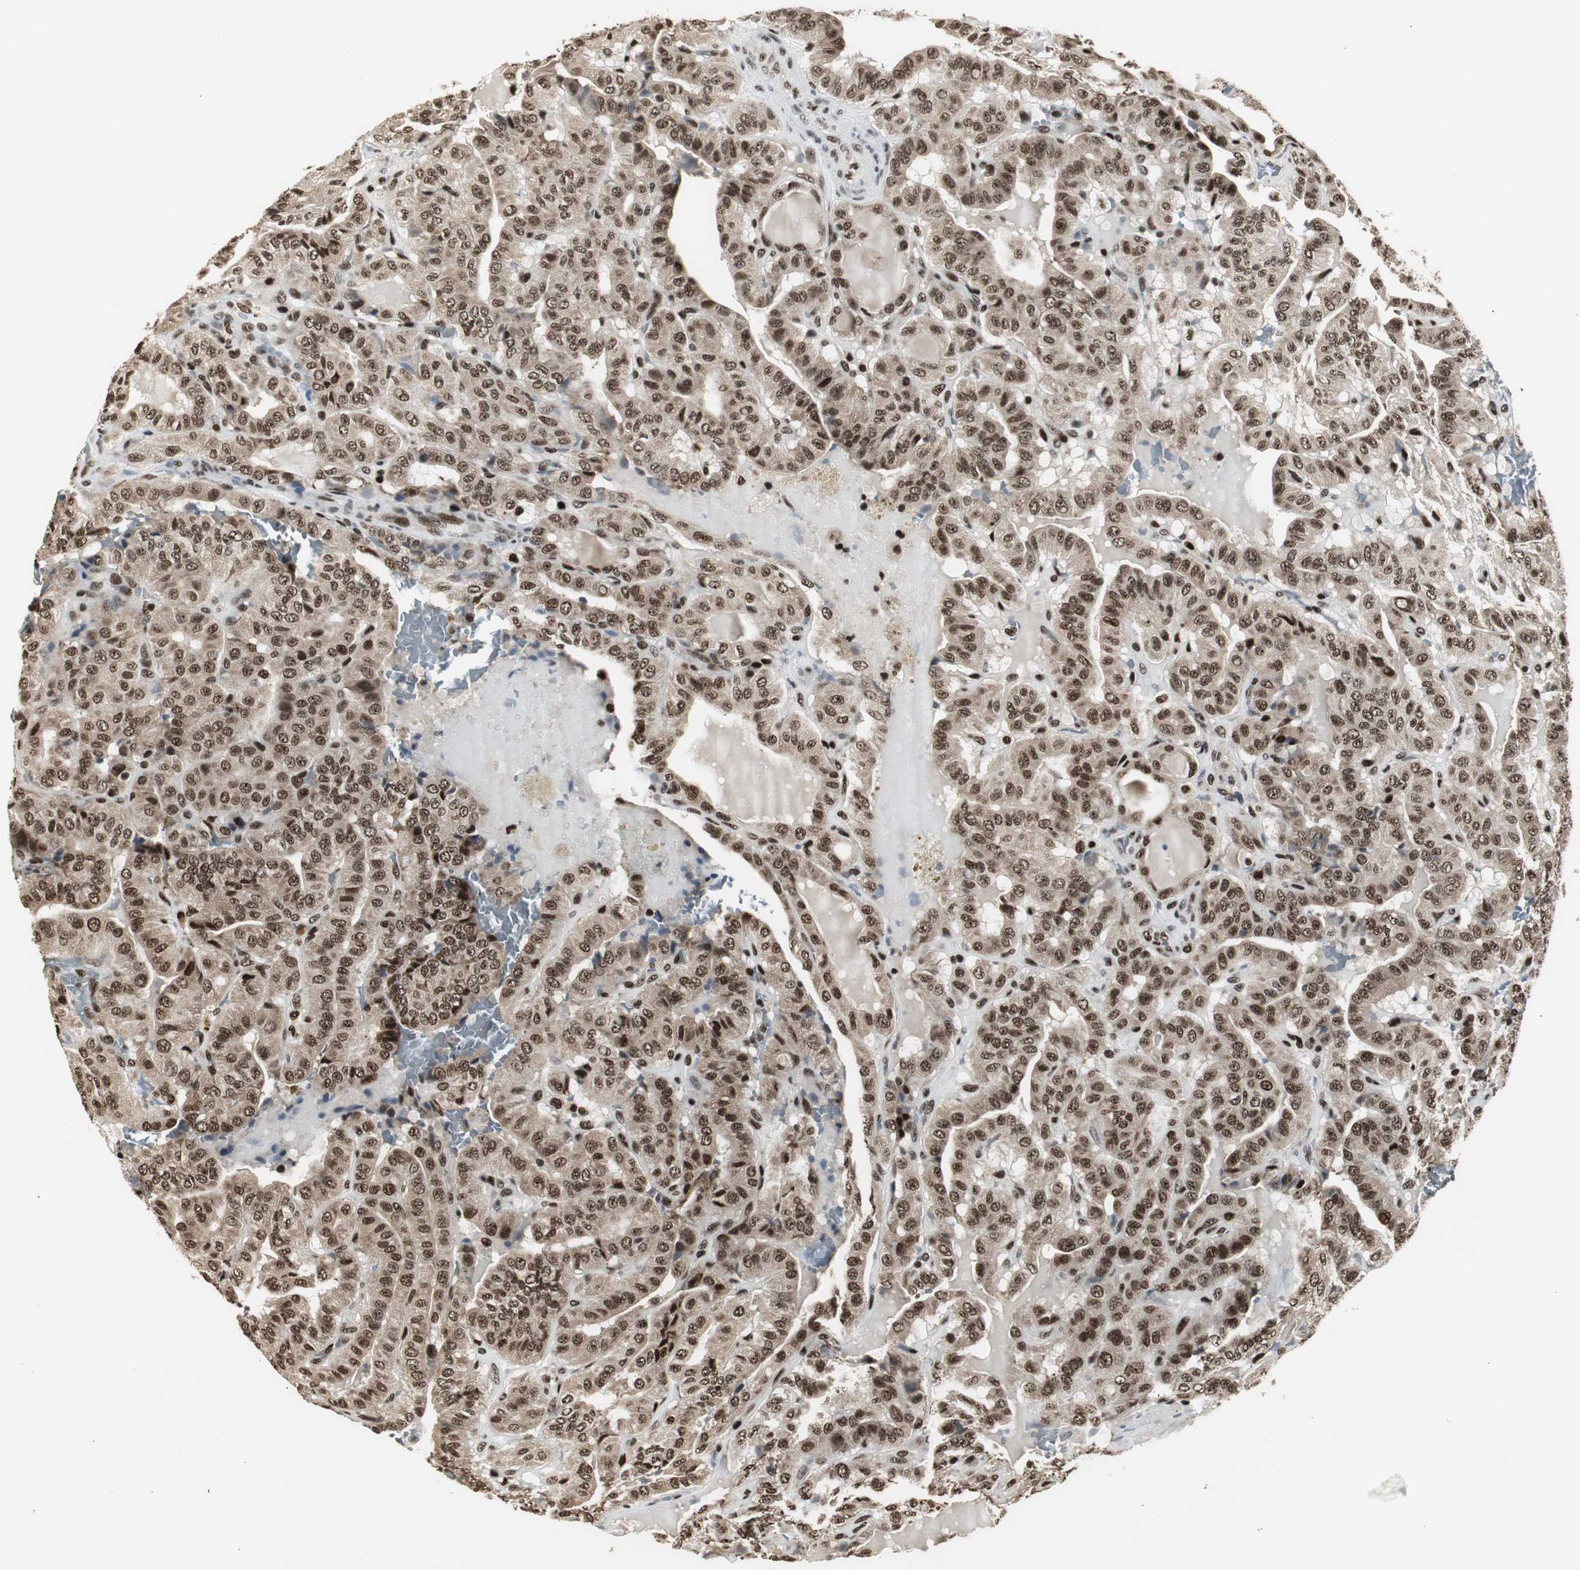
{"staining": {"intensity": "strong", "quantity": ">75%", "location": "cytoplasmic/membranous,nuclear"}, "tissue": "thyroid cancer", "cell_type": "Tumor cells", "image_type": "cancer", "snomed": [{"axis": "morphology", "description": "Papillary adenocarcinoma, NOS"}, {"axis": "topography", "description": "Thyroid gland"}], "caption": "Immunohistochemical staining of human papillary adenocarcinoma (thyroid) displays strong cytoplasmic/membranous and nuclear protein positivity in about >75% of tumor cells.", "gene": "PARN", "patient": {"sex": "male", "age": 77}}